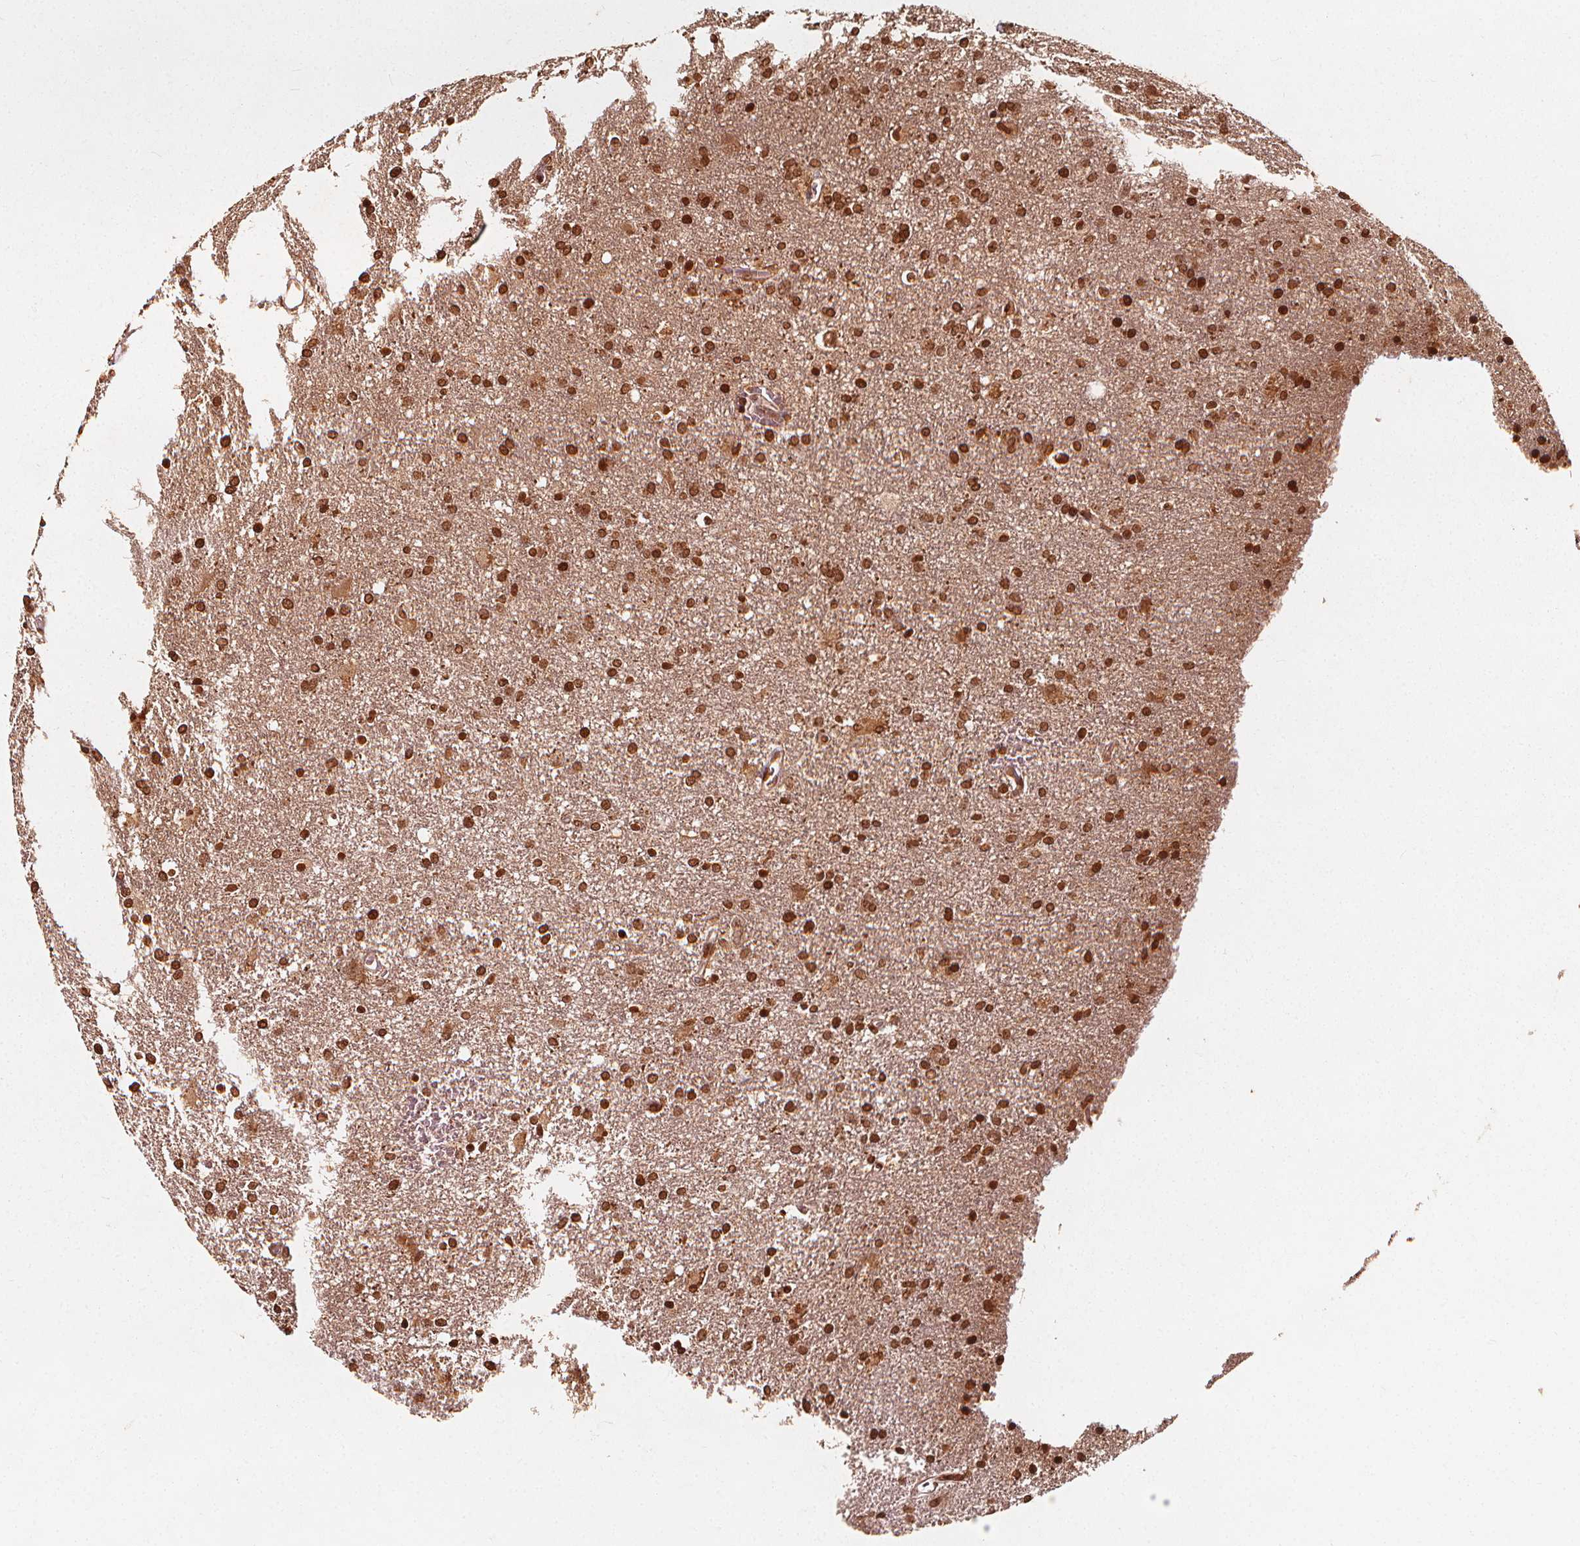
{"staining": {"intensity": "moderate", "quantity": ">75%", "location": "nuclear"}, "tissue": "glioma", "cell_type": "Tumor cells", "image_type": "cancer", "snomed": [{"axis": "morphology", "description": "Glioma, malignant, Low grade"}, {"axis": "topography", "description": "Brain"}], "caption": "Human low-grade glioma (malignant) stained for a protein (brown) displays moderate nuclear positive positivity in about >75% of tumor cells.", "gene": "H3C14", "patient": {"sex": "male", "age": 66}}